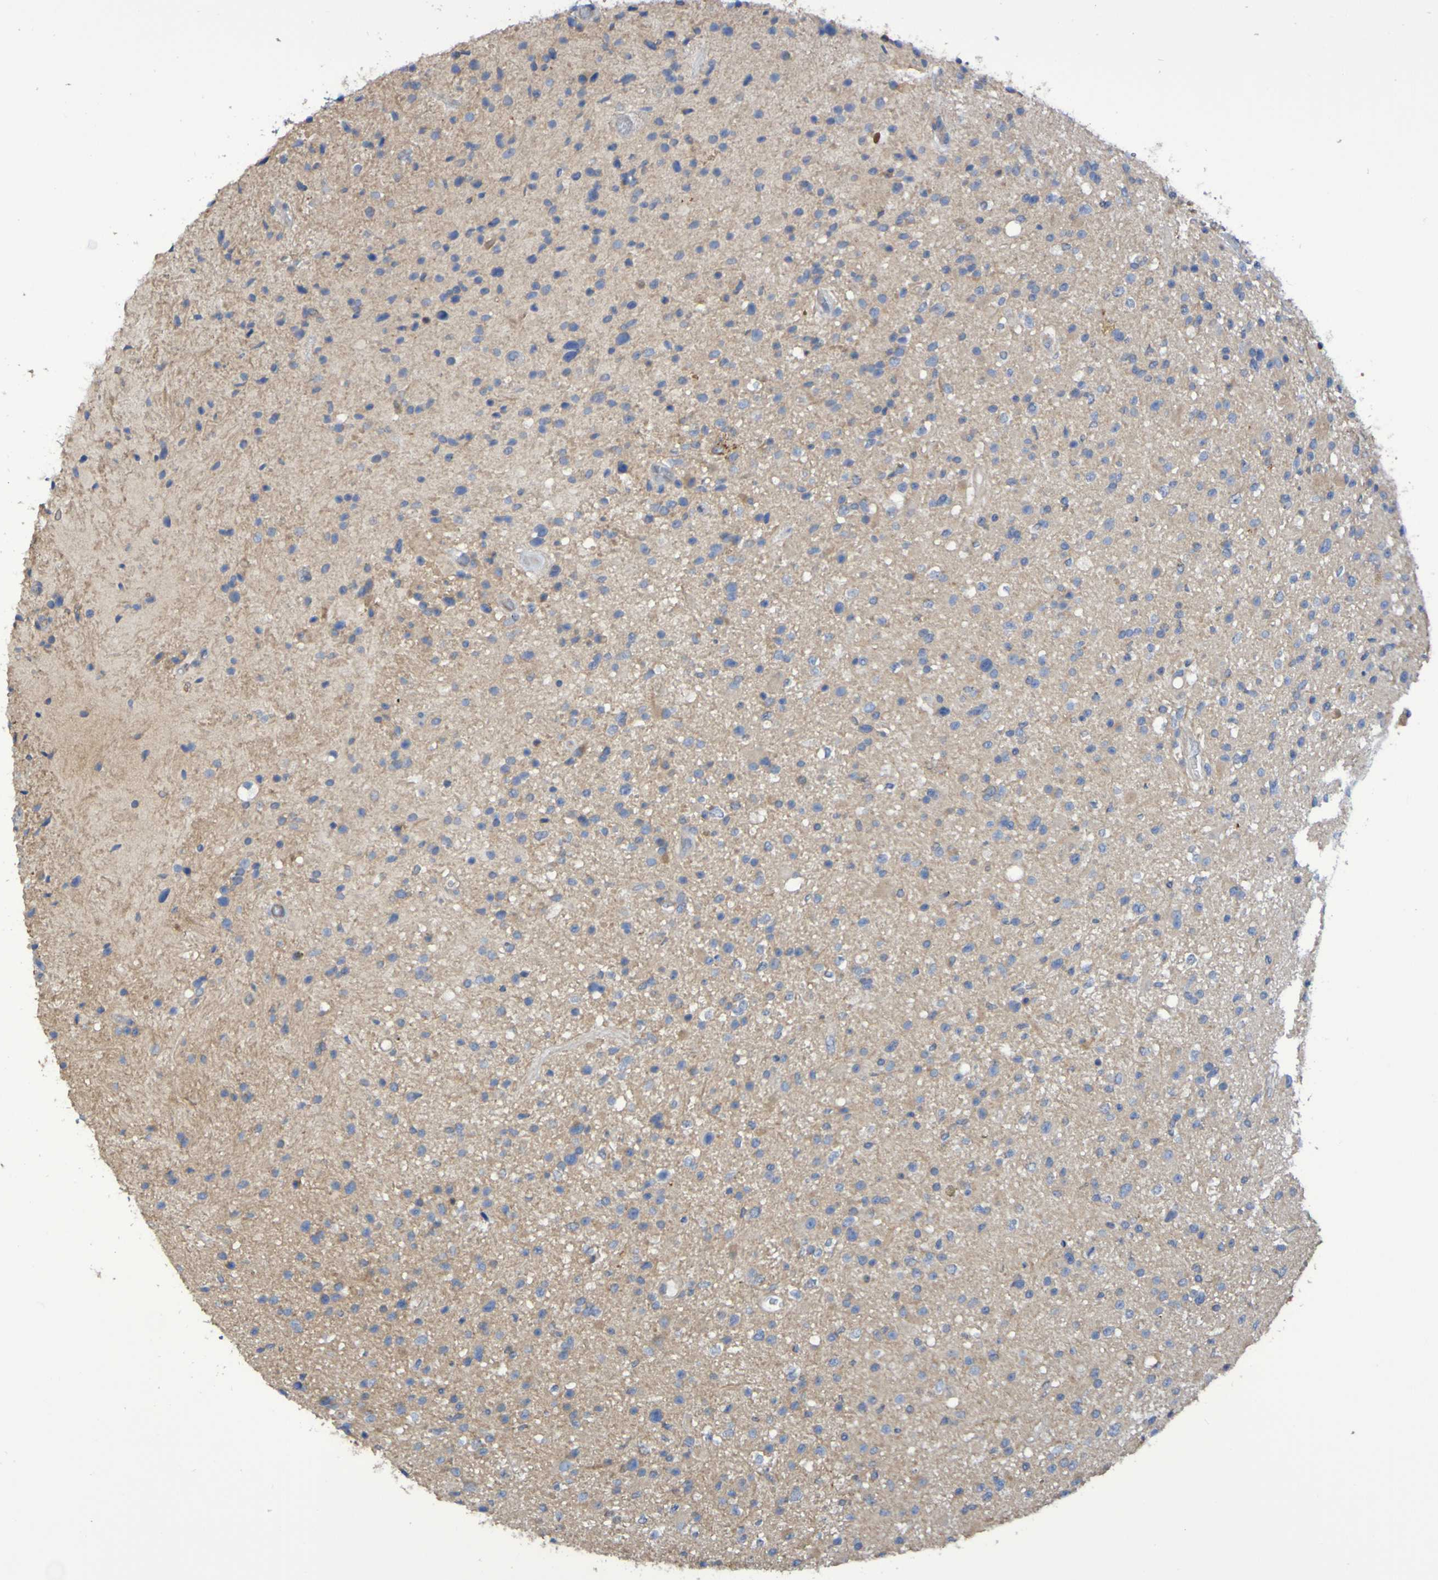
{"staining": {"intensity": "weak", "quantity": "<25%", "location": "cytoplasmic/membranous"}, "tissue": "glioma", "cell_type": "Tumor cells", "image_type": "cancer", "snomed": [{"axis": "morphology", "description": "Glioma, malignant, High grade"}, {"axis": "topography", "description": "Brain"}], "caption": "Tumor cells show no significant protein expression in malignant high-grade glioma.", "gene": "SYNJ1", "patient": {"sex": "male", "age": 33}}